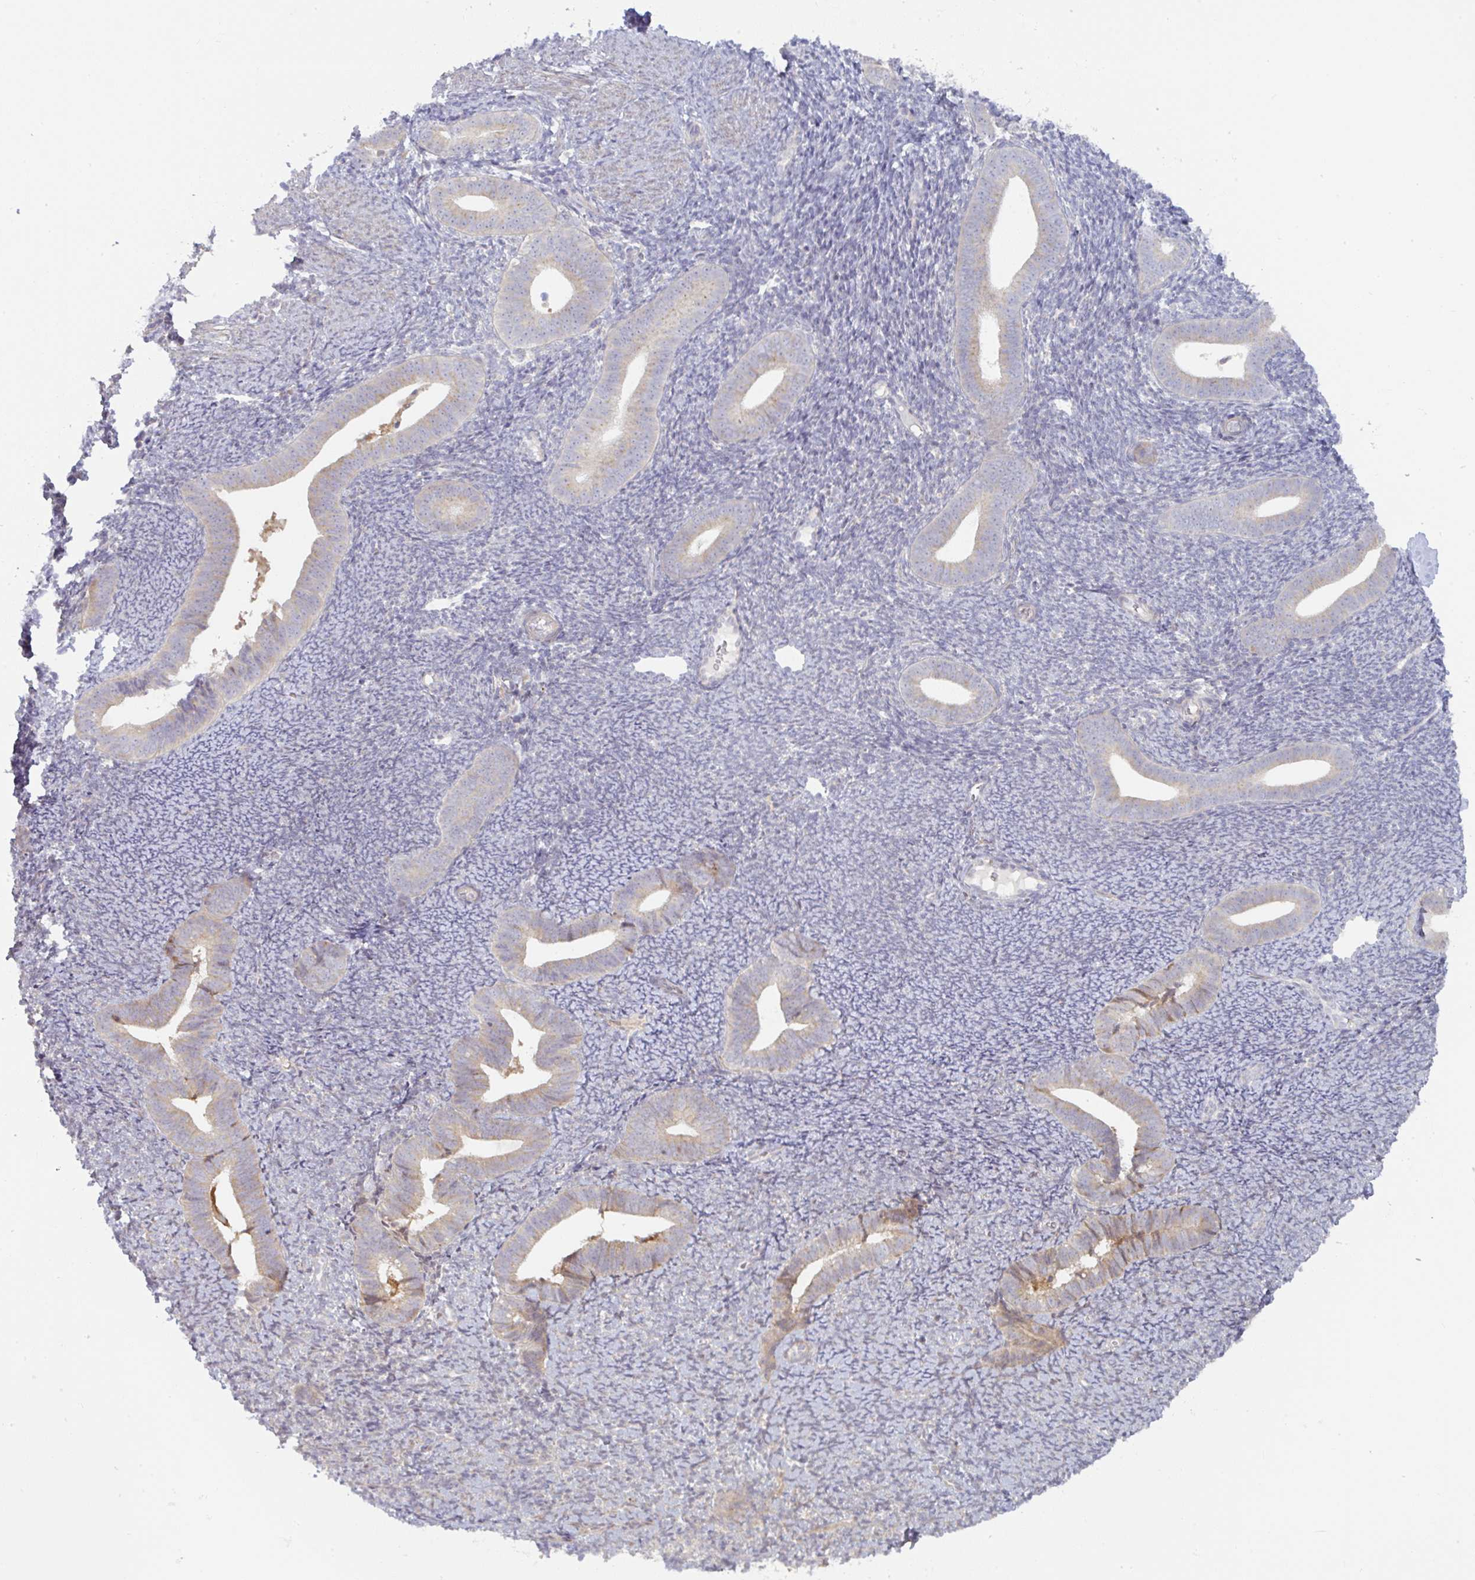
{"staining": {"intensity": "moderate", "quantity": "<25%", "location": "cytoplasmic/membranous"}, "tissue": "endometrium", "cell_type": "Cells in endometrial stroma", "image_type": "normal", "snomed": [{"axis": "morphology", "description": "Normal tissue, NOS"}, {"axis": "topography", "description": "Endometrium"}], "caption": "Moderate cytoplasmic/membranous expression for a protein is identified in about <25% of cells in endometrial stroma of unremarkable endometrium using immunohistochemistry.", "gene": "MOB1A", "patient": {"sex": "female", "age": 39}}